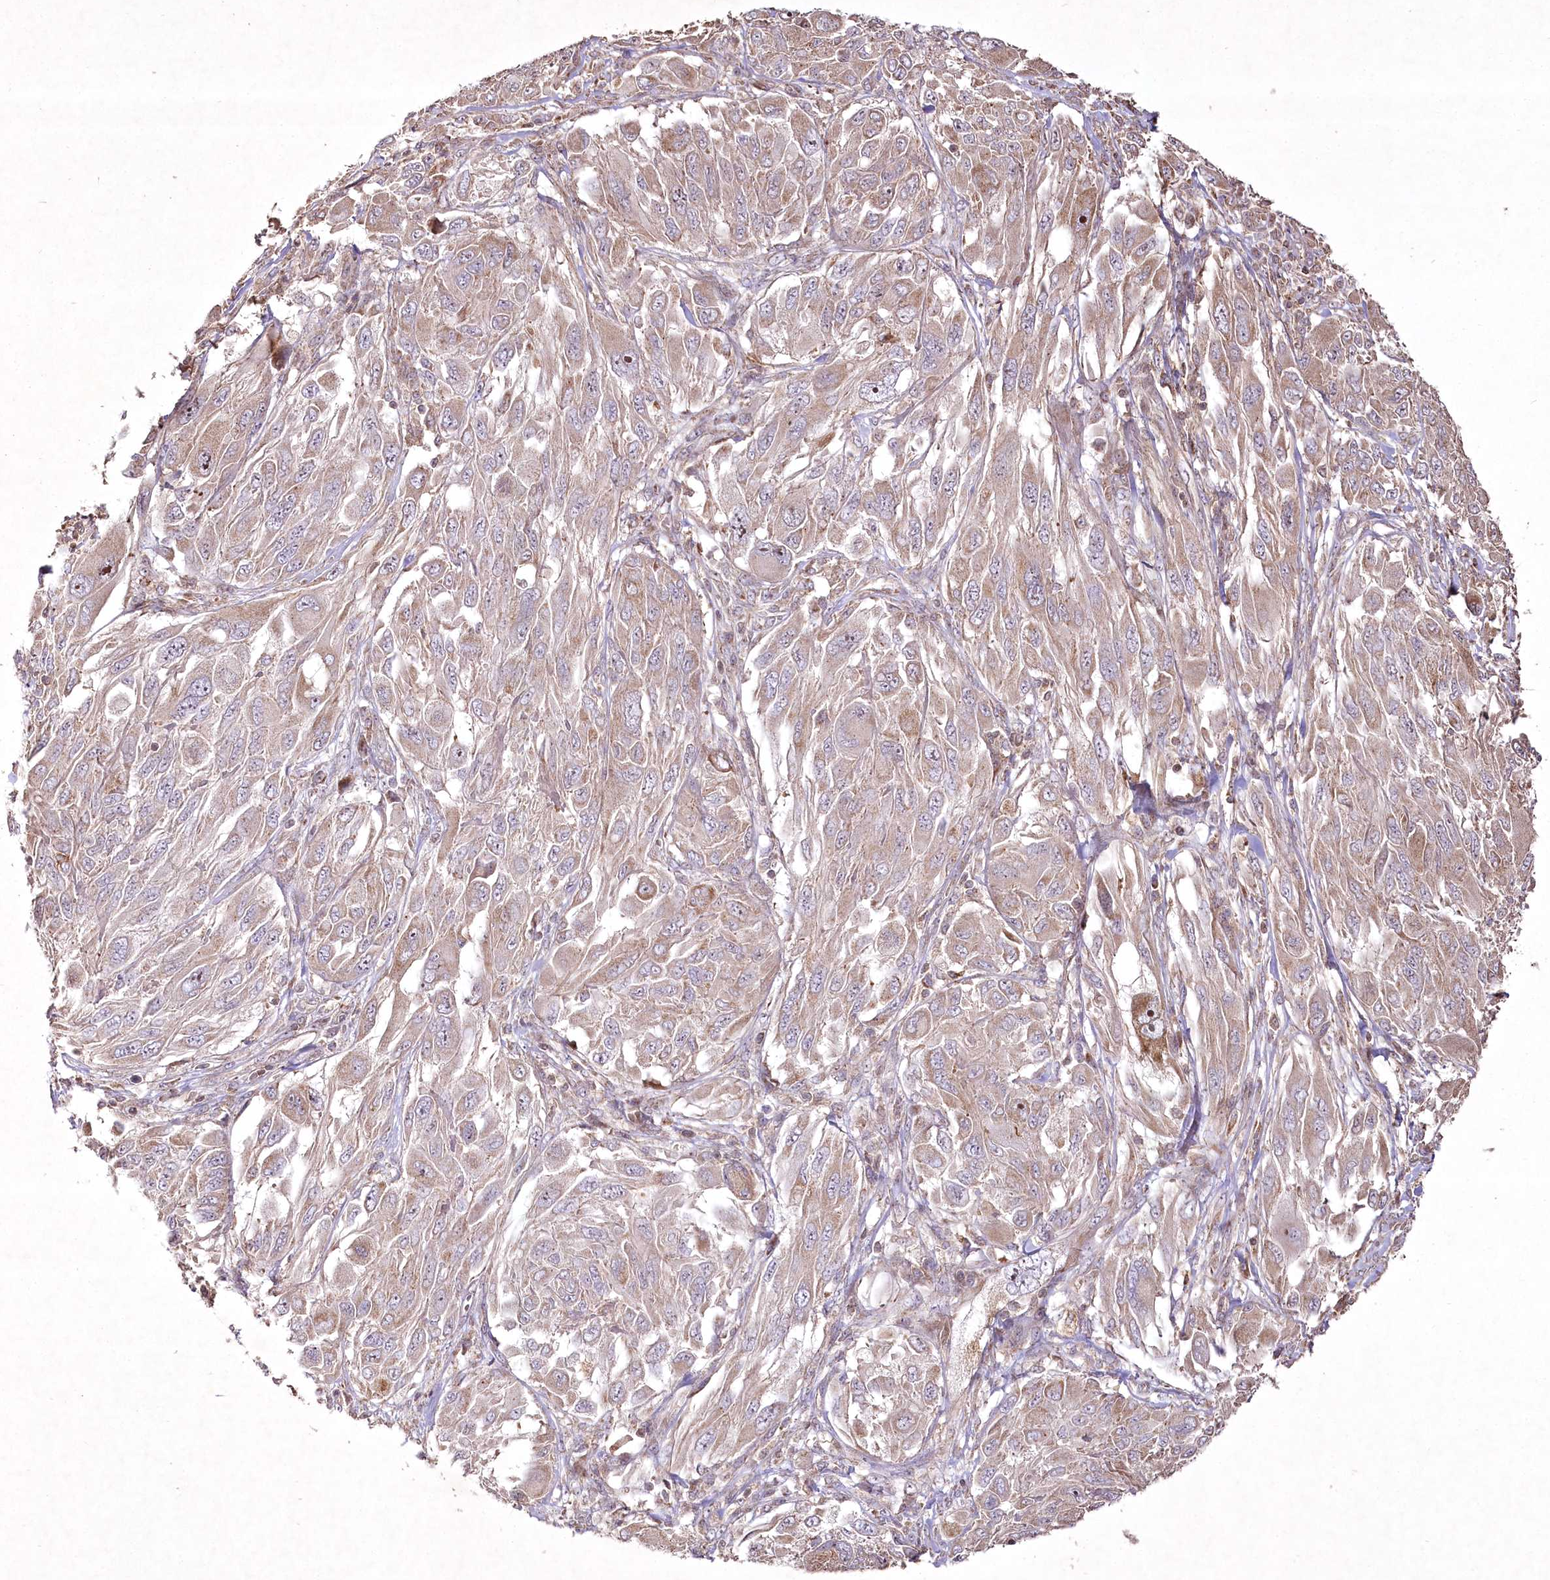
{"staining": {"intensity": "weak", "quantity": "25%-75%", "location": "cytoplasmic/membranous,nuclear"}, "tissue": "melanoma", "cell_type": "Tumor cells", "image_type": "cancer", "snomed": [{"axis": "morphology", "description": "Malignant melanoma, NOS"}, {"axis": "topography", "description": "Skin"}], "caption": "Protein expression analysis of human malignant melanoma reveals weak cytoplasmic/membranous and nuclear positivity in approximately 25%-75% of tumor cells. (DAB IHC with brightfield microscopy, high magnification).", "gene": "PSTK", "patient": {"sex": "female", "age": 91}}